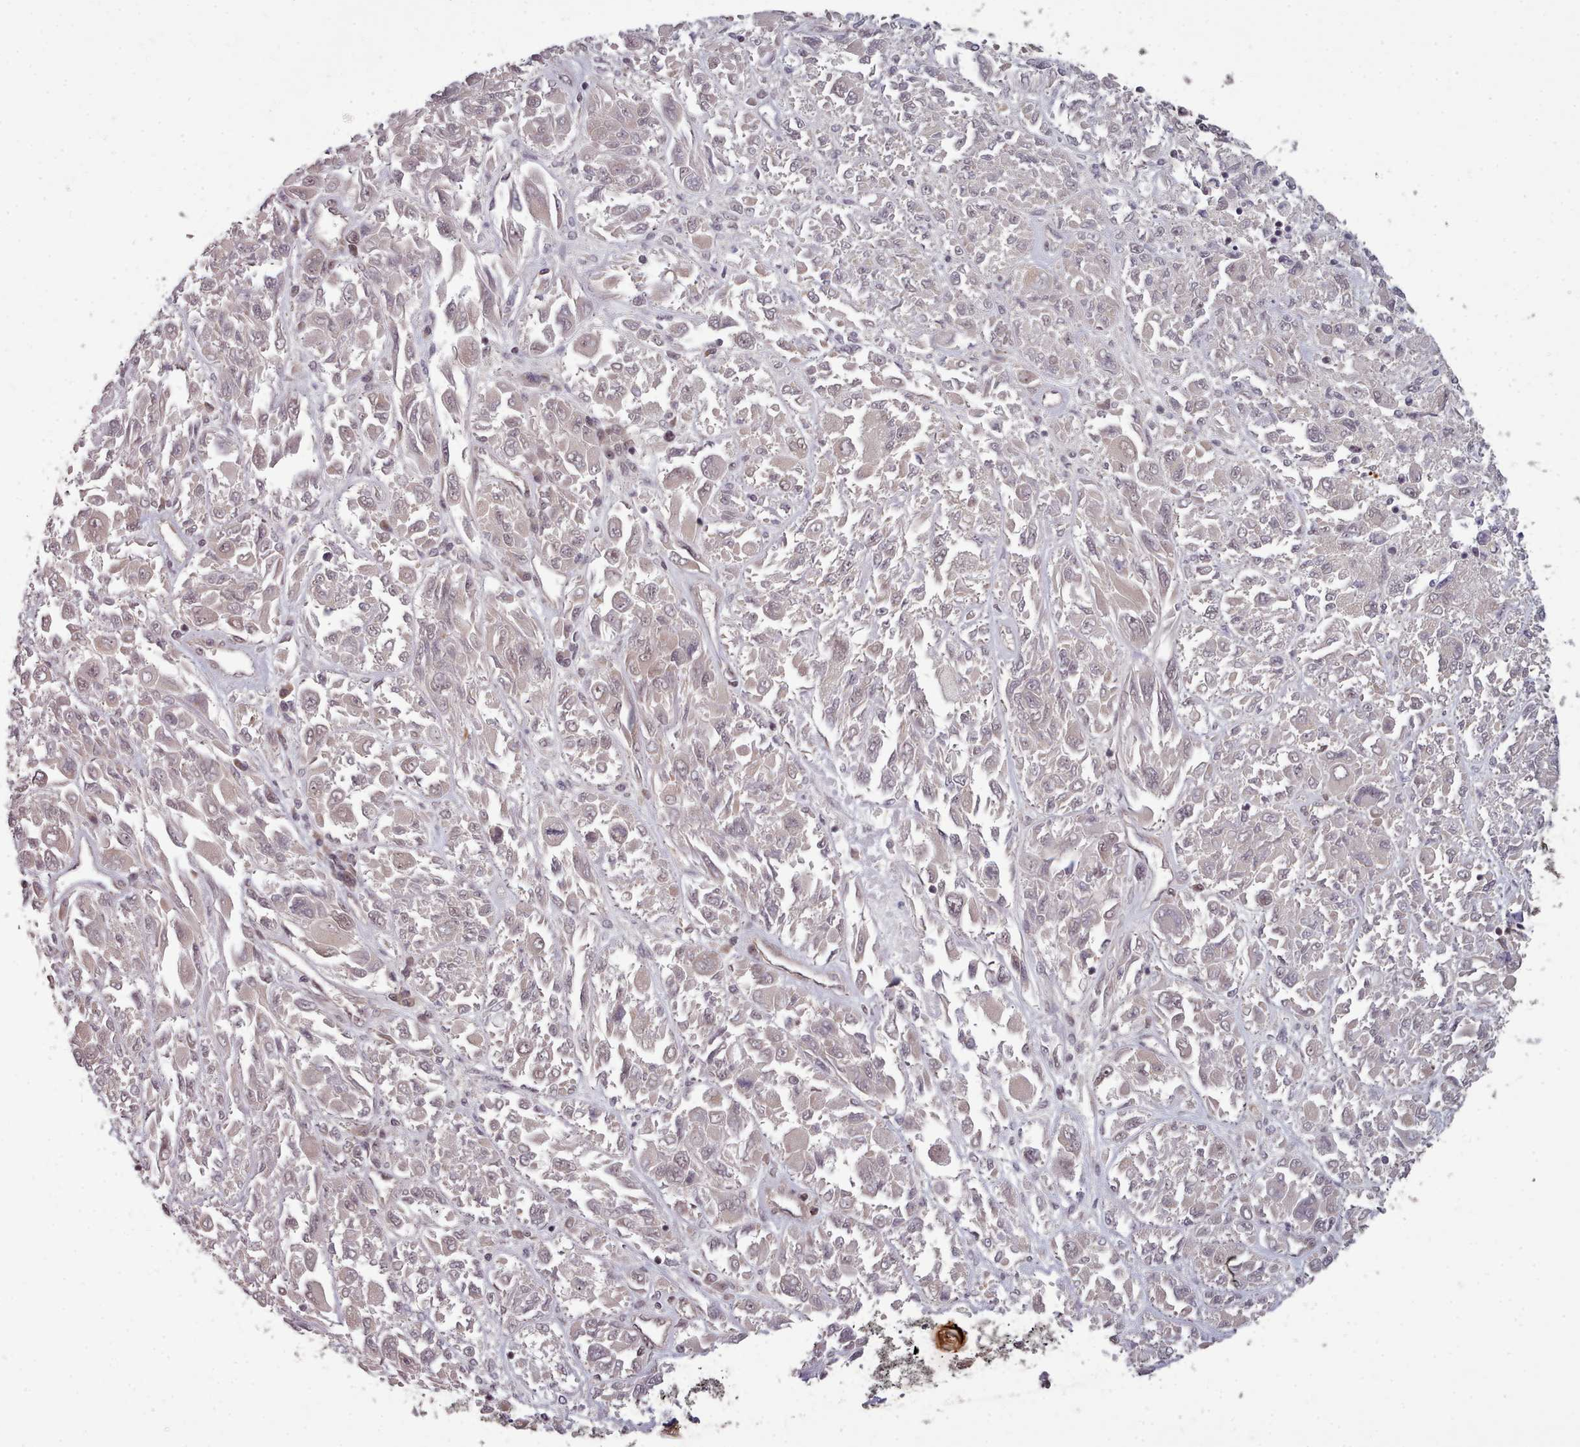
{"staining": {"intensity": "negative", "quantity": "none", "location": "none"}, "tissue": "melanoma", "cell_type": "Tumor cells", "image_type": "cancer", "snomed": [{"axis": "morphology", "description": "Malignant melanoma, NOS"}, {"axis": "topography", "description": "Skin"}], "caption": "Tumor cells show no significant protein staining in malignant melanoma. (DAB (3,3'-diaminobenzidine) IHC, high magnification).", "gene": "DHX8", "patient": {"sex": "female", "age": 91}}